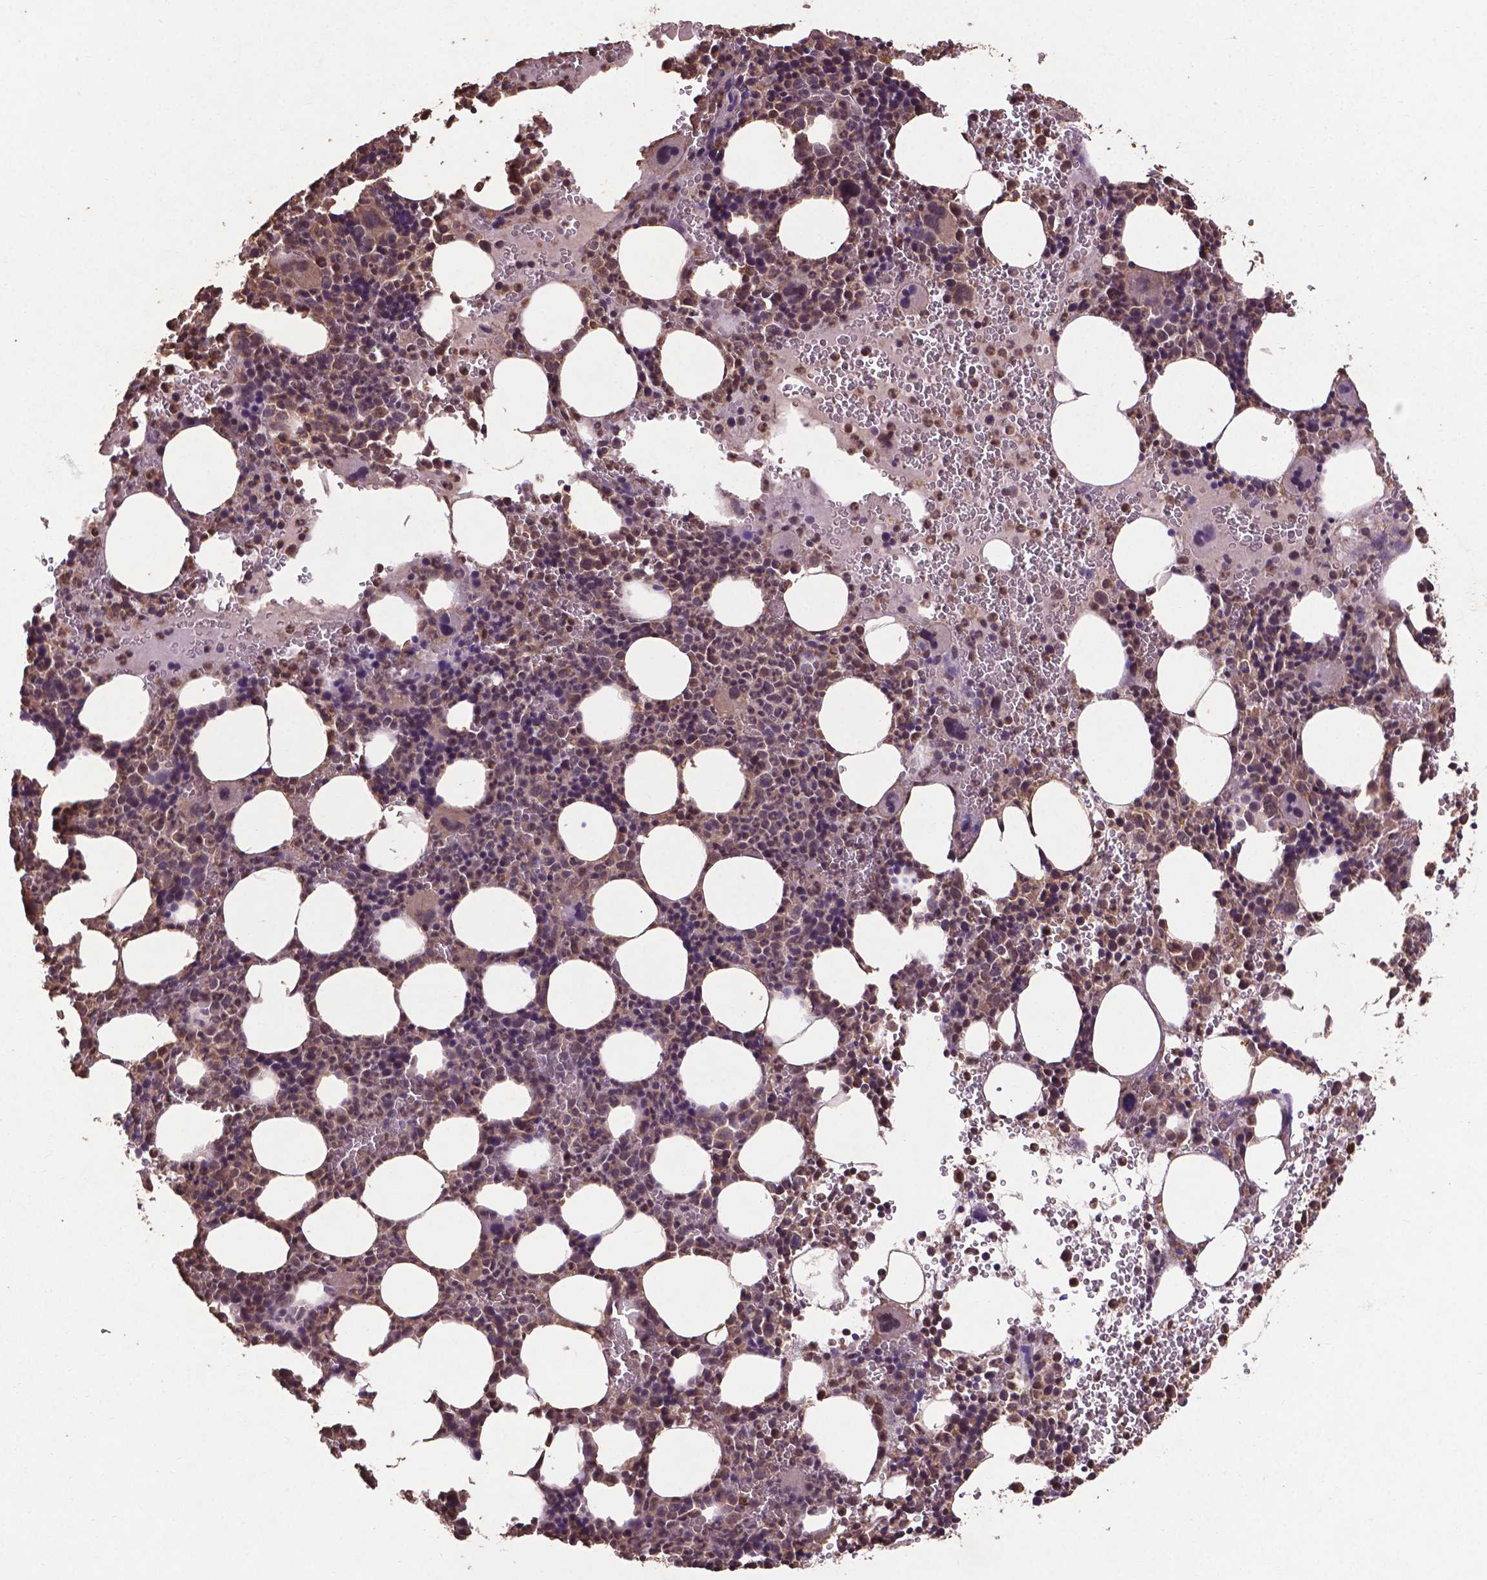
{"staining": {"intensity": "weak", "quantity": "25%-75%", "location": "cytoplasmic/membranous,nuclear"}, "tissue": "bone marrow", "cell_type": "Hematopoietic cells", "image_type": "normal", "snomed": [{"axis": "morphology", "description": "Normal tissue, NOS"}, {"axis": "topography", "description": "Bone marrow"}], "caption": "A high-resolution photomicrograph shows IHC staining of benign bone marrow, which demonstrates weak cytoplasmic/membranous,nuclear expression in approximately 25%-75% of hematopoietic cells.", "gene": "DCAF1", "patient": {"sex": "male", "age": 63}}